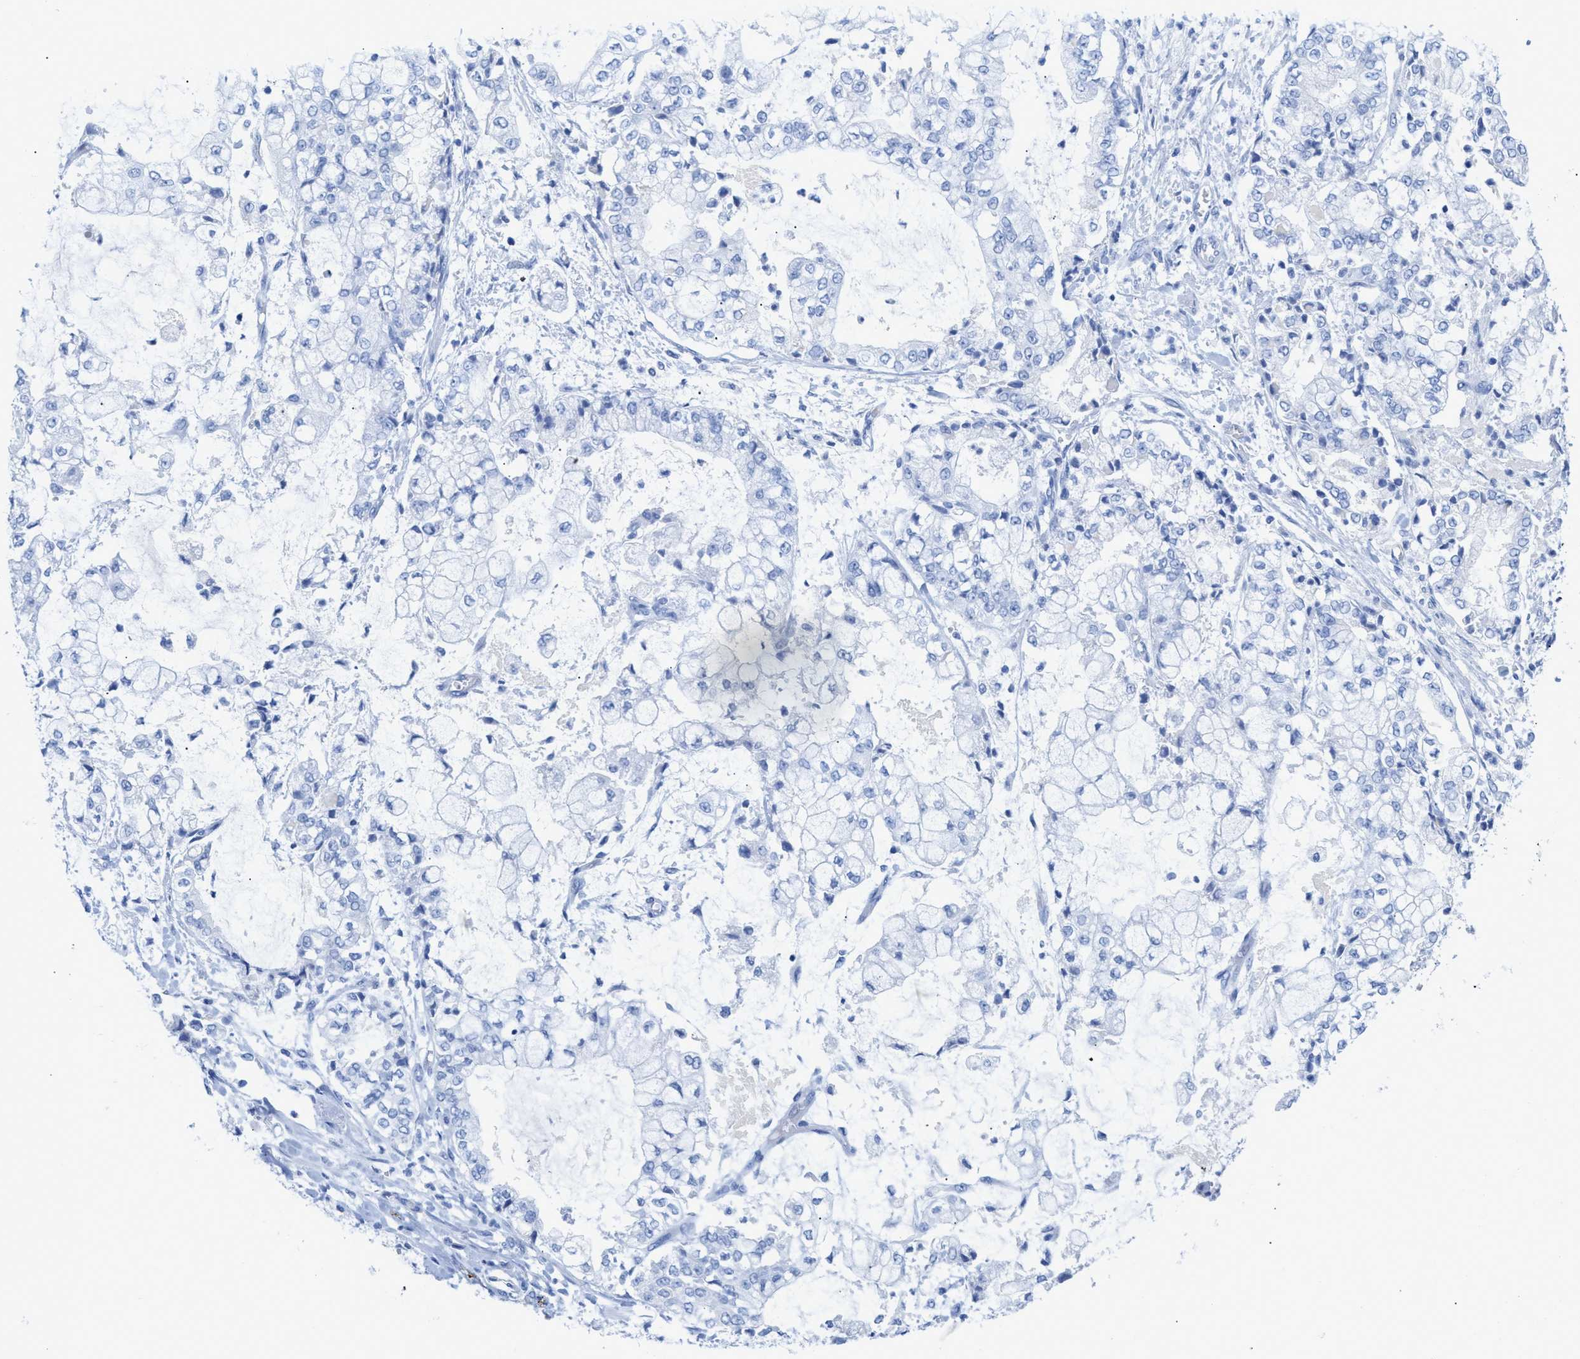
{"staining": {"intensity": "negative", "quantity": "none", "location": "none"}, "tissue": "stomach cancer", "cell_type": "Tumor cells", "image_type": "cancer", "snomed": [{"axis": "morphology", "description": "Adenocarcinoma, NOS"}, {"axis": "topography", "description": "Stomach"}], "caption": "Tumor cells are negative for protein expression in human stomach cancer.", "gene": "ANKFN1", "patient": {"sex": "male", "age": 76}}